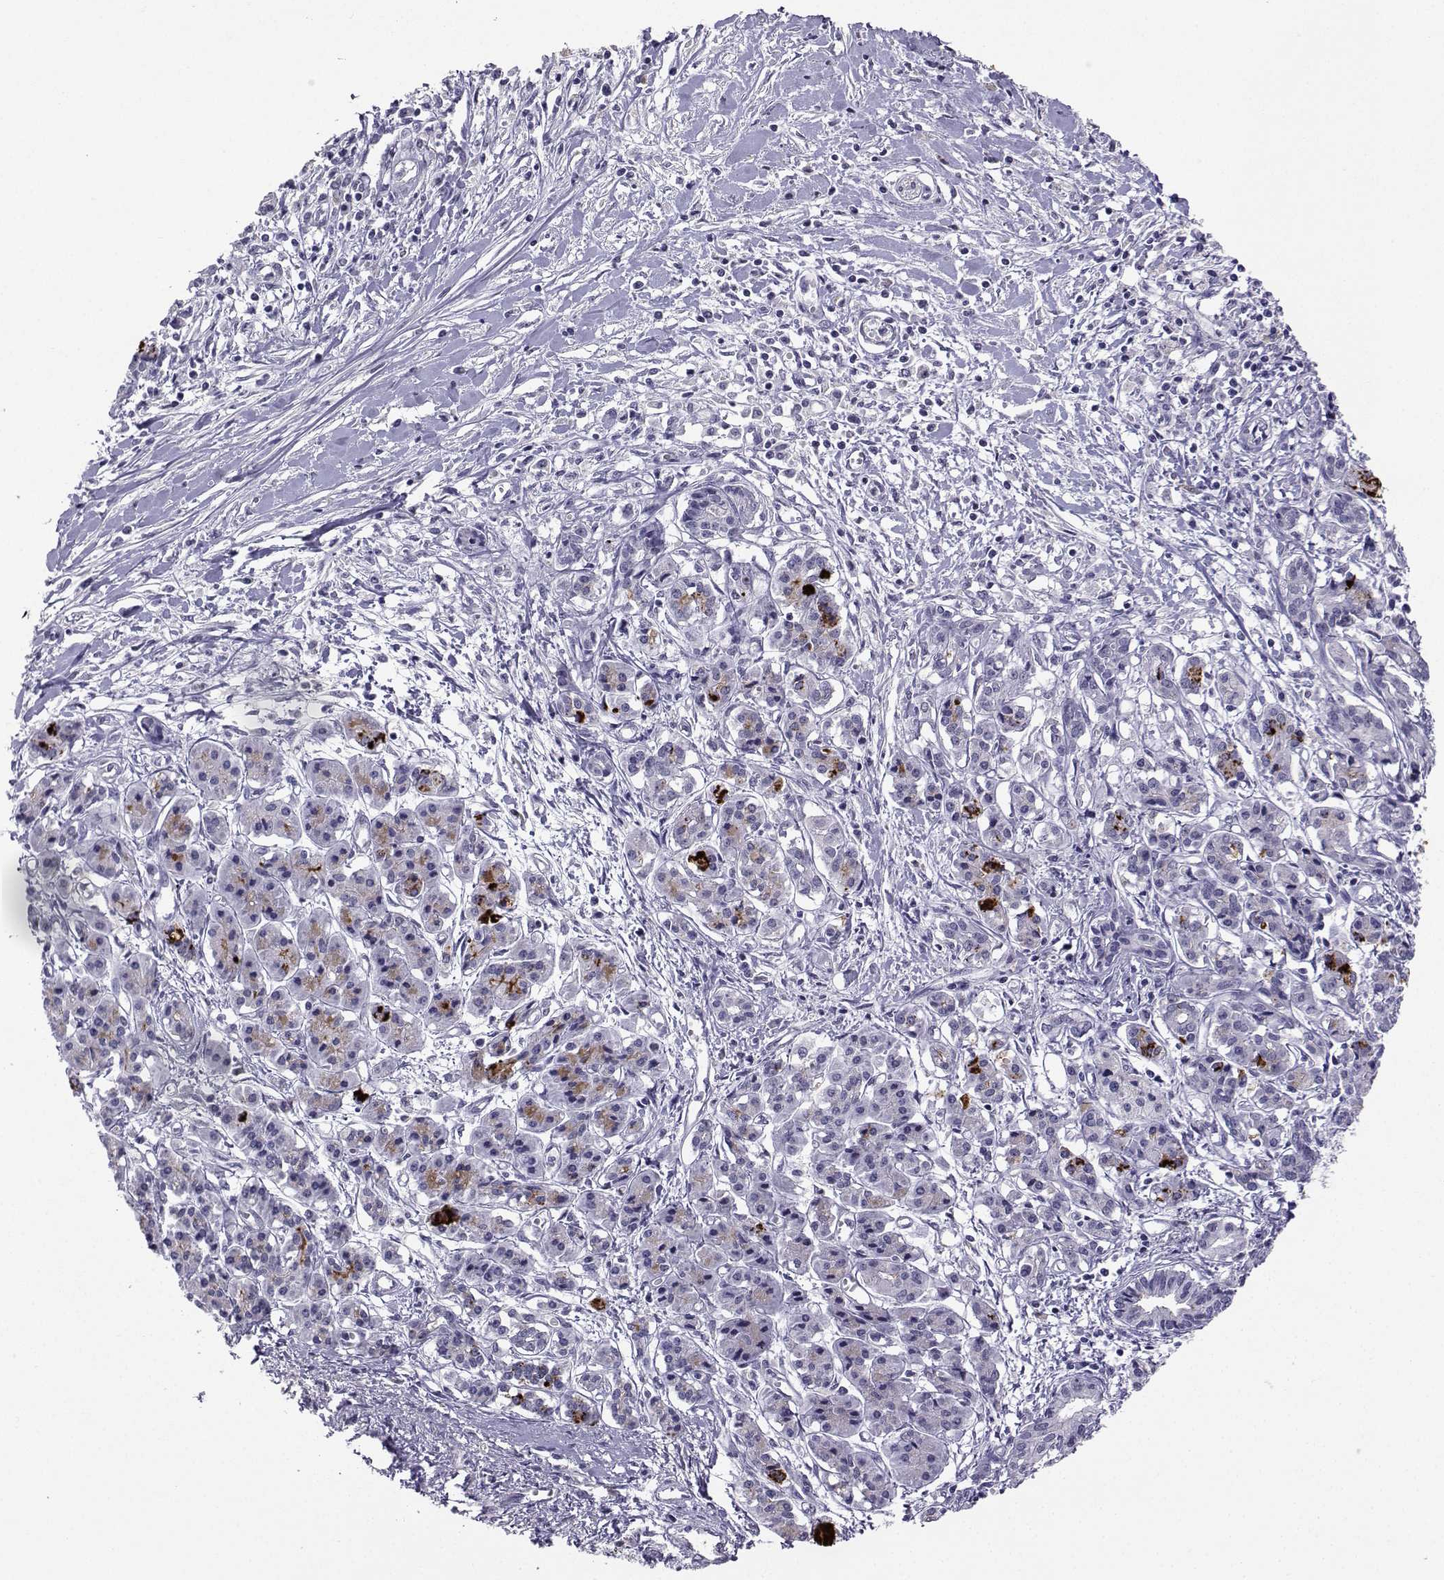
{"staining": {"intensity": "negative", "quantity": "none", "location": "none"}, "tissue": "pancreatic cancer", "cell_type": "Tumor cells", "image_type": "cancer", "snomed": [{"axis": "morphology", "description": "Adenocarcinoma, NOS"}, {"axis": "topography", "description": "Pancreas"}], "caption": "High power microscopy image of an immunohistochemistry (IHC) micrograph of pancreatic adenocarcinoma, revealing no significant staining in tumor cells.", "gene": "TBR1", "patient": {"sex": "male", "age": 48}}